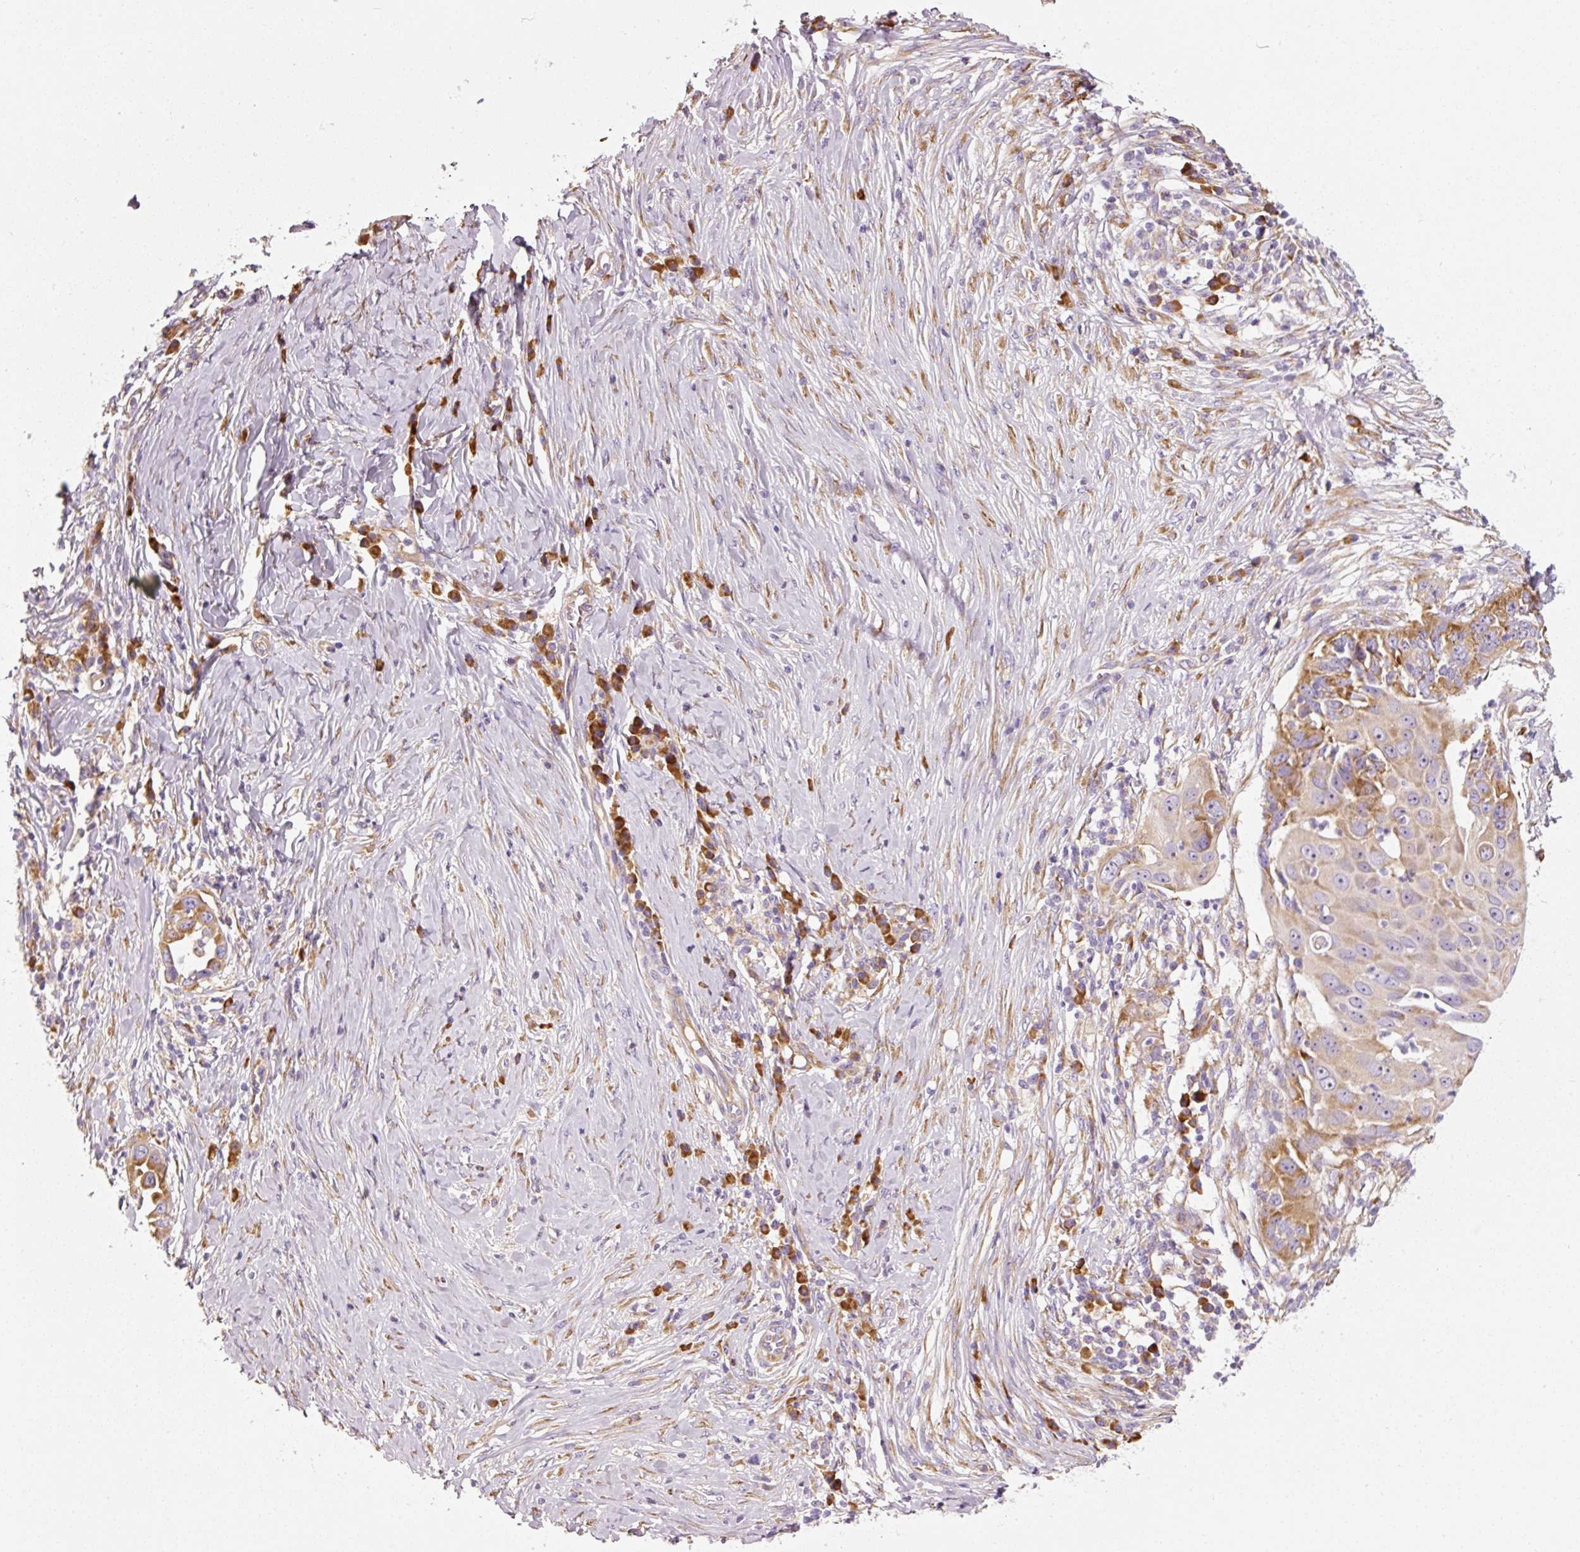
{"staining": {"intensity": "moderate", "quantity": "25%-75%", "location": "cytoplasmic/membranous"}, "tissue": "skin cancer", "cell_type": "Tumor cells", "image_type": "cancer", "snomed": [{"axis": "morphology", "description": "Squamous cell carcinoma, NOS"}, {"axis": "topography", "description": "Skin"}], "caption": "Immunohistochemistry (DAB (3,3'-diaminobenzidine)) staining of human skin cancer displays moderate cytoplasmic/membranous protein positivity in approximately 25%-75% of tumor cells.", "gene": "RPL10A", "patient": {"sex": "female", "age": 44}}